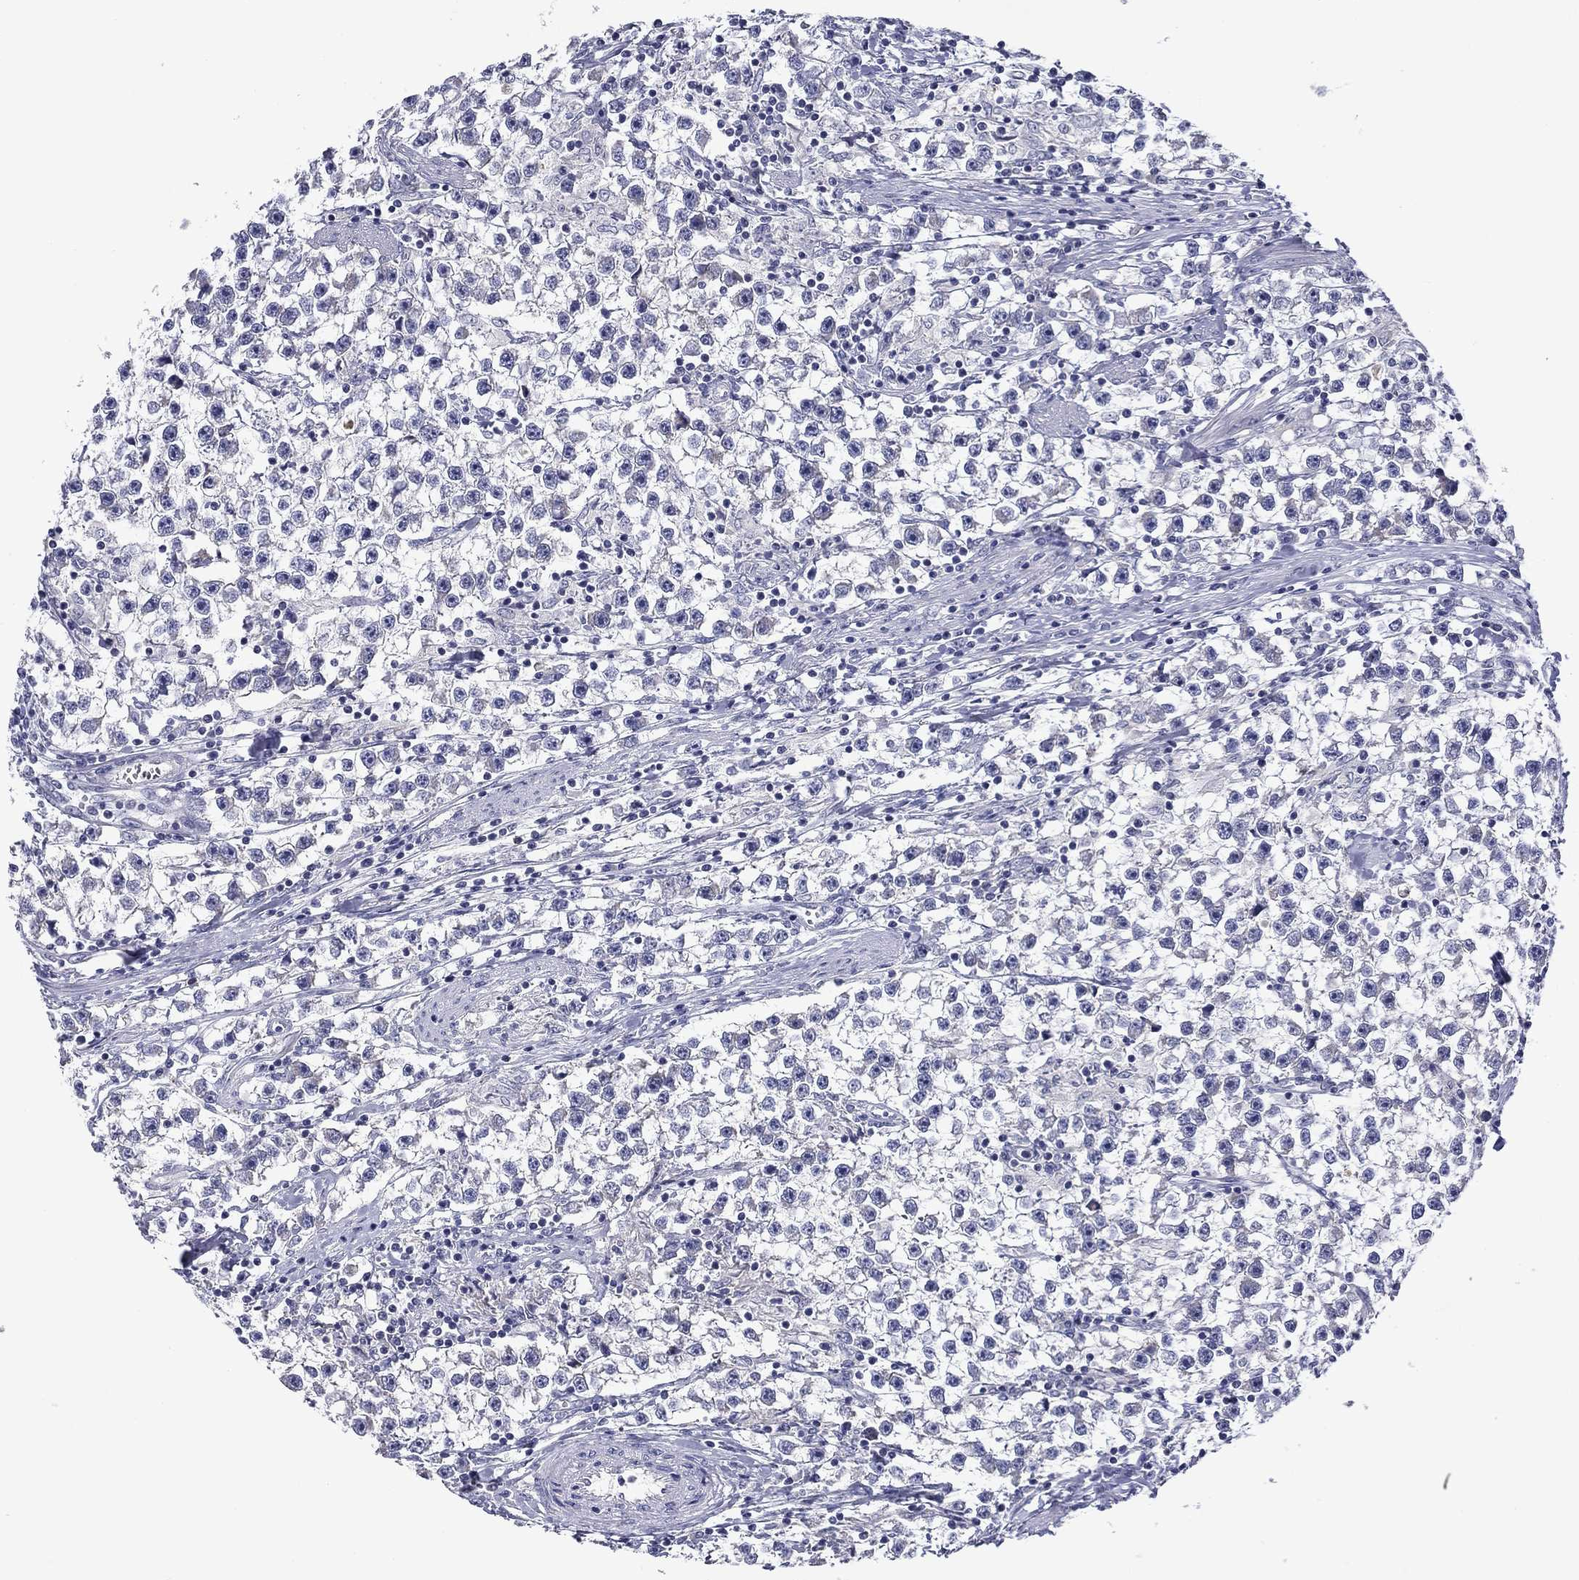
{"staining": {"intensity": "negative", "quantity": "none", "location": "none"}, "tissue": "testis cancer", "cell_type": "Tumor cells", "image_type": "cancer", "snomed": [{"axis": "morphology", "description": "Seminoma, NOS"}, {"axis": "topography", "description": "Testis"}], "caption": "High power microscopy image of an IHC image of testis cancer, revealing no significant staining in tumor cells. Brightfield microscopy of IHC stained with DAB (brown) and hematoxylin (blue), captured at high magnification.", "gene": "SPATA7", "patient": {"sex": "male", "age": 59}}